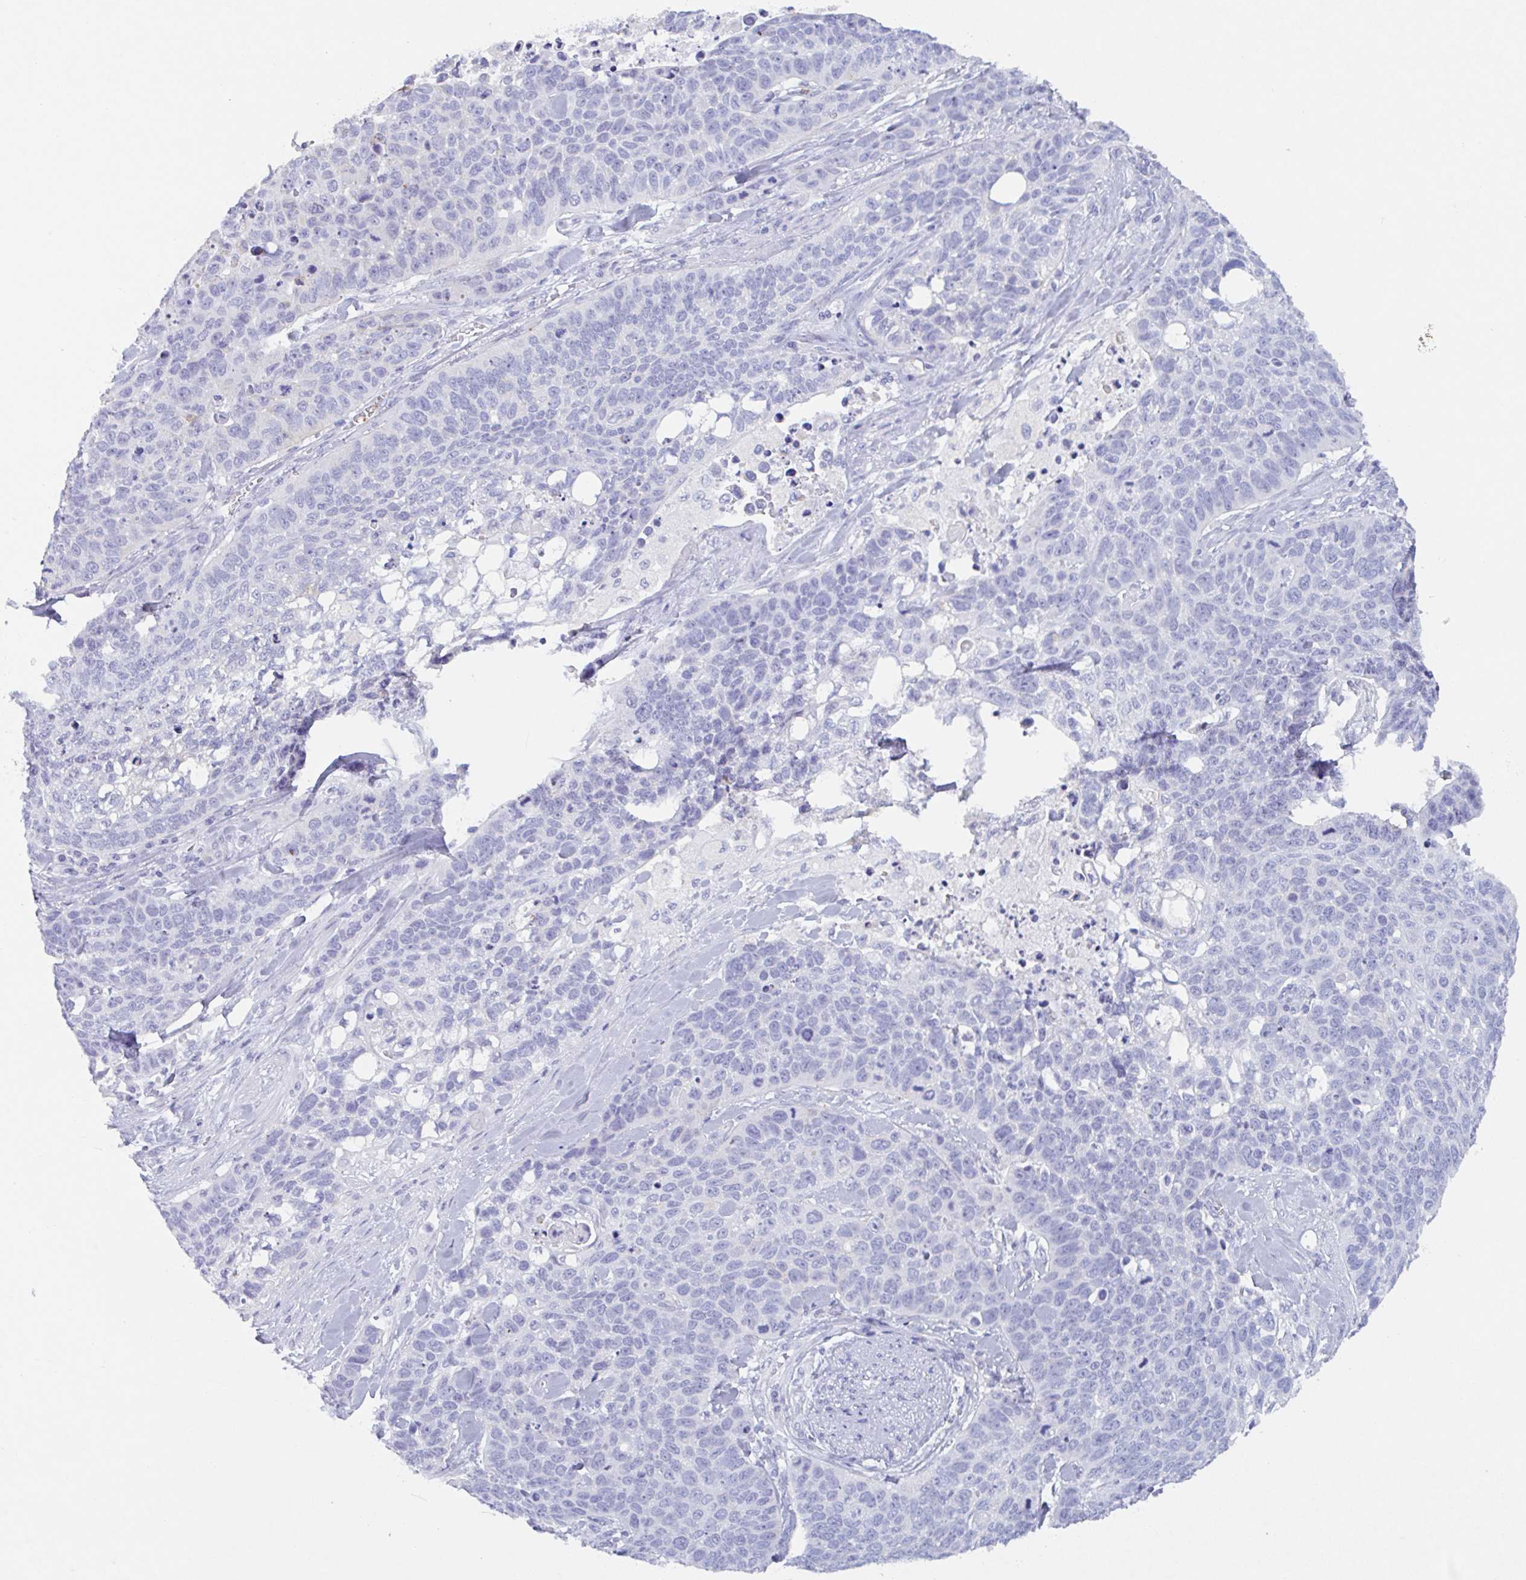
{"staining": {"intensity": "negative", "quantity": "none", "location": "none"}, "tissue": "lung cancer", "cell_type": "Tumor cells", "image_type": "cancer", "snomed": [{"axis": "morphology", "description": "Squamous cell carcinoma, NOS"}, {"axis": "topography", "description": "Lung"}], "caption": "This is an immunohistochemistry (IHC) image of human lung squamous cell carcinoma. There is no expression in tumor cells.", "gene": "DTWD2", "patient": {"sex": "male", "age": 62}}